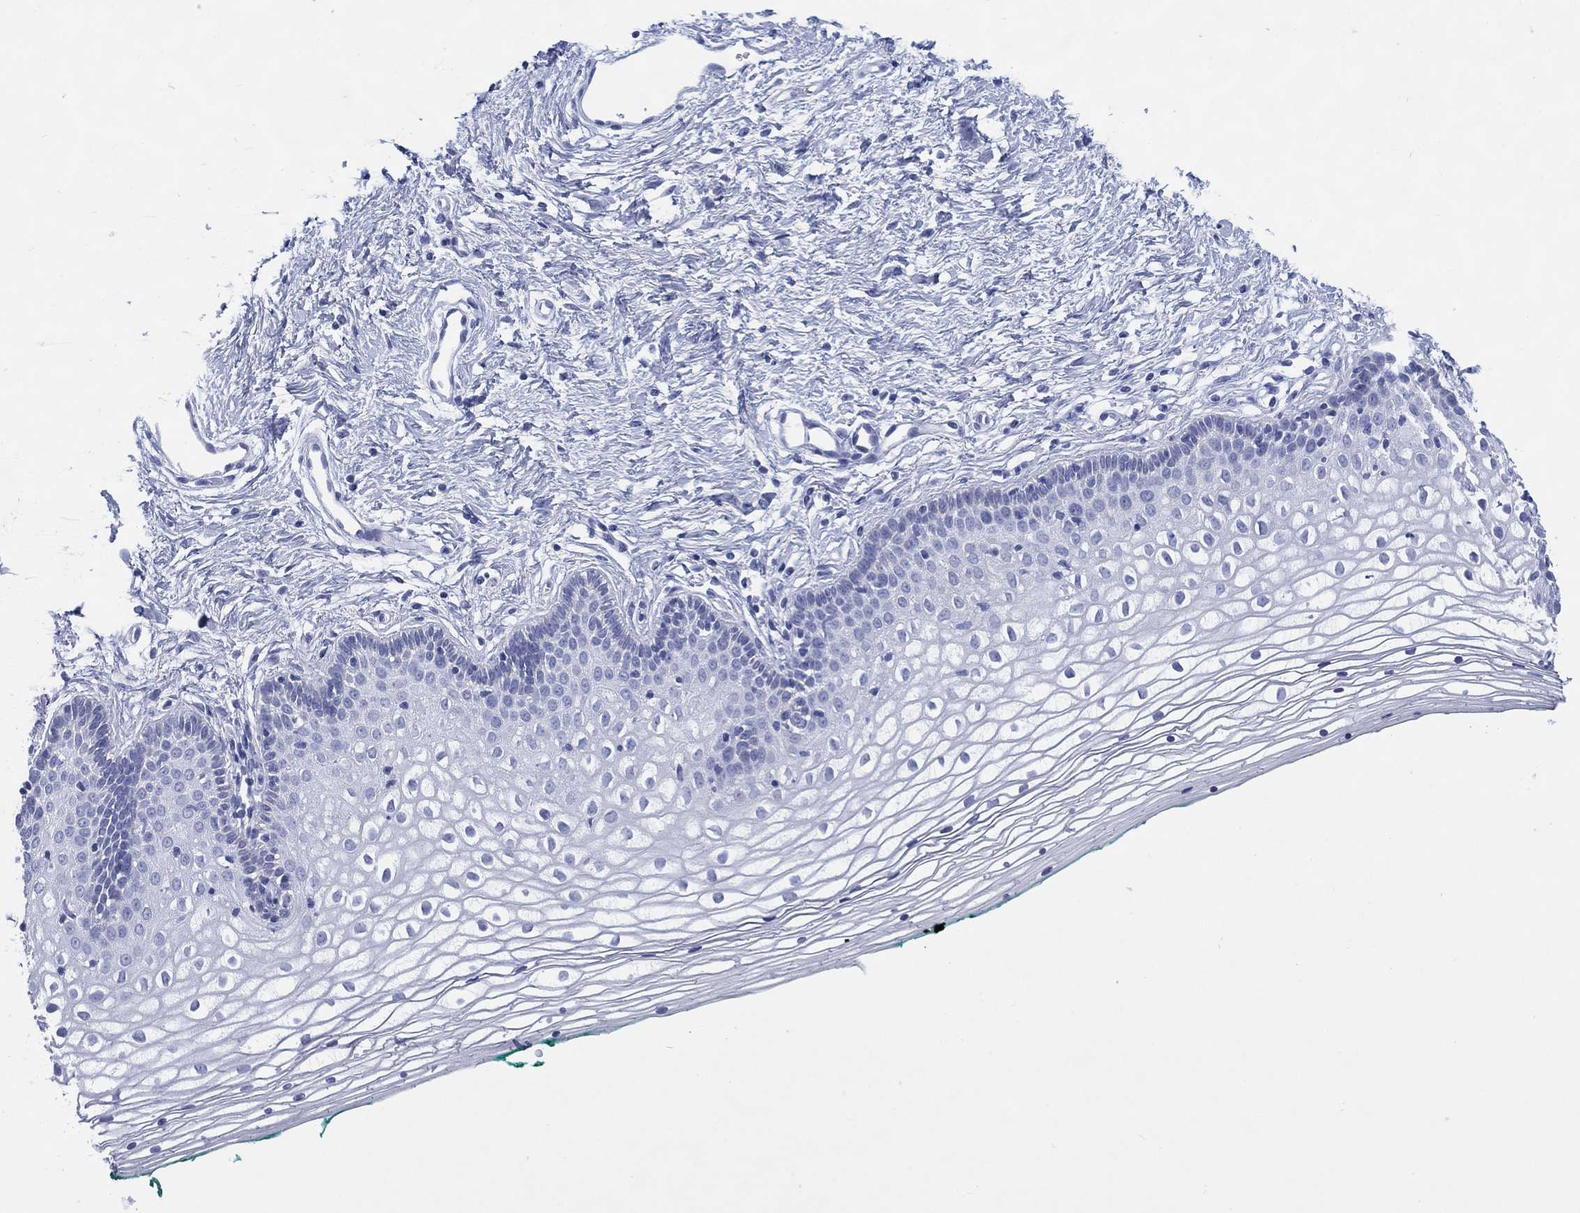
{"staining": {"intensity": "negative", "quantity": "none", "location": "none"}, "tissue": "vagina", "cell_type": "Squamous epithelial cells", "image_type": "normal", "snomed": [{"axis": "morphology", "description": "Normal tissue, NOS"}, {"axis": "topography", "description": "Vagina"}], "caption": "IHC micrograph of benign vagina stained for a protein (brown), which displays no staining in squamous epithelial cells.", "gene": "ENSG00000285953", "patient": {"sex": "female", "age": 36}}